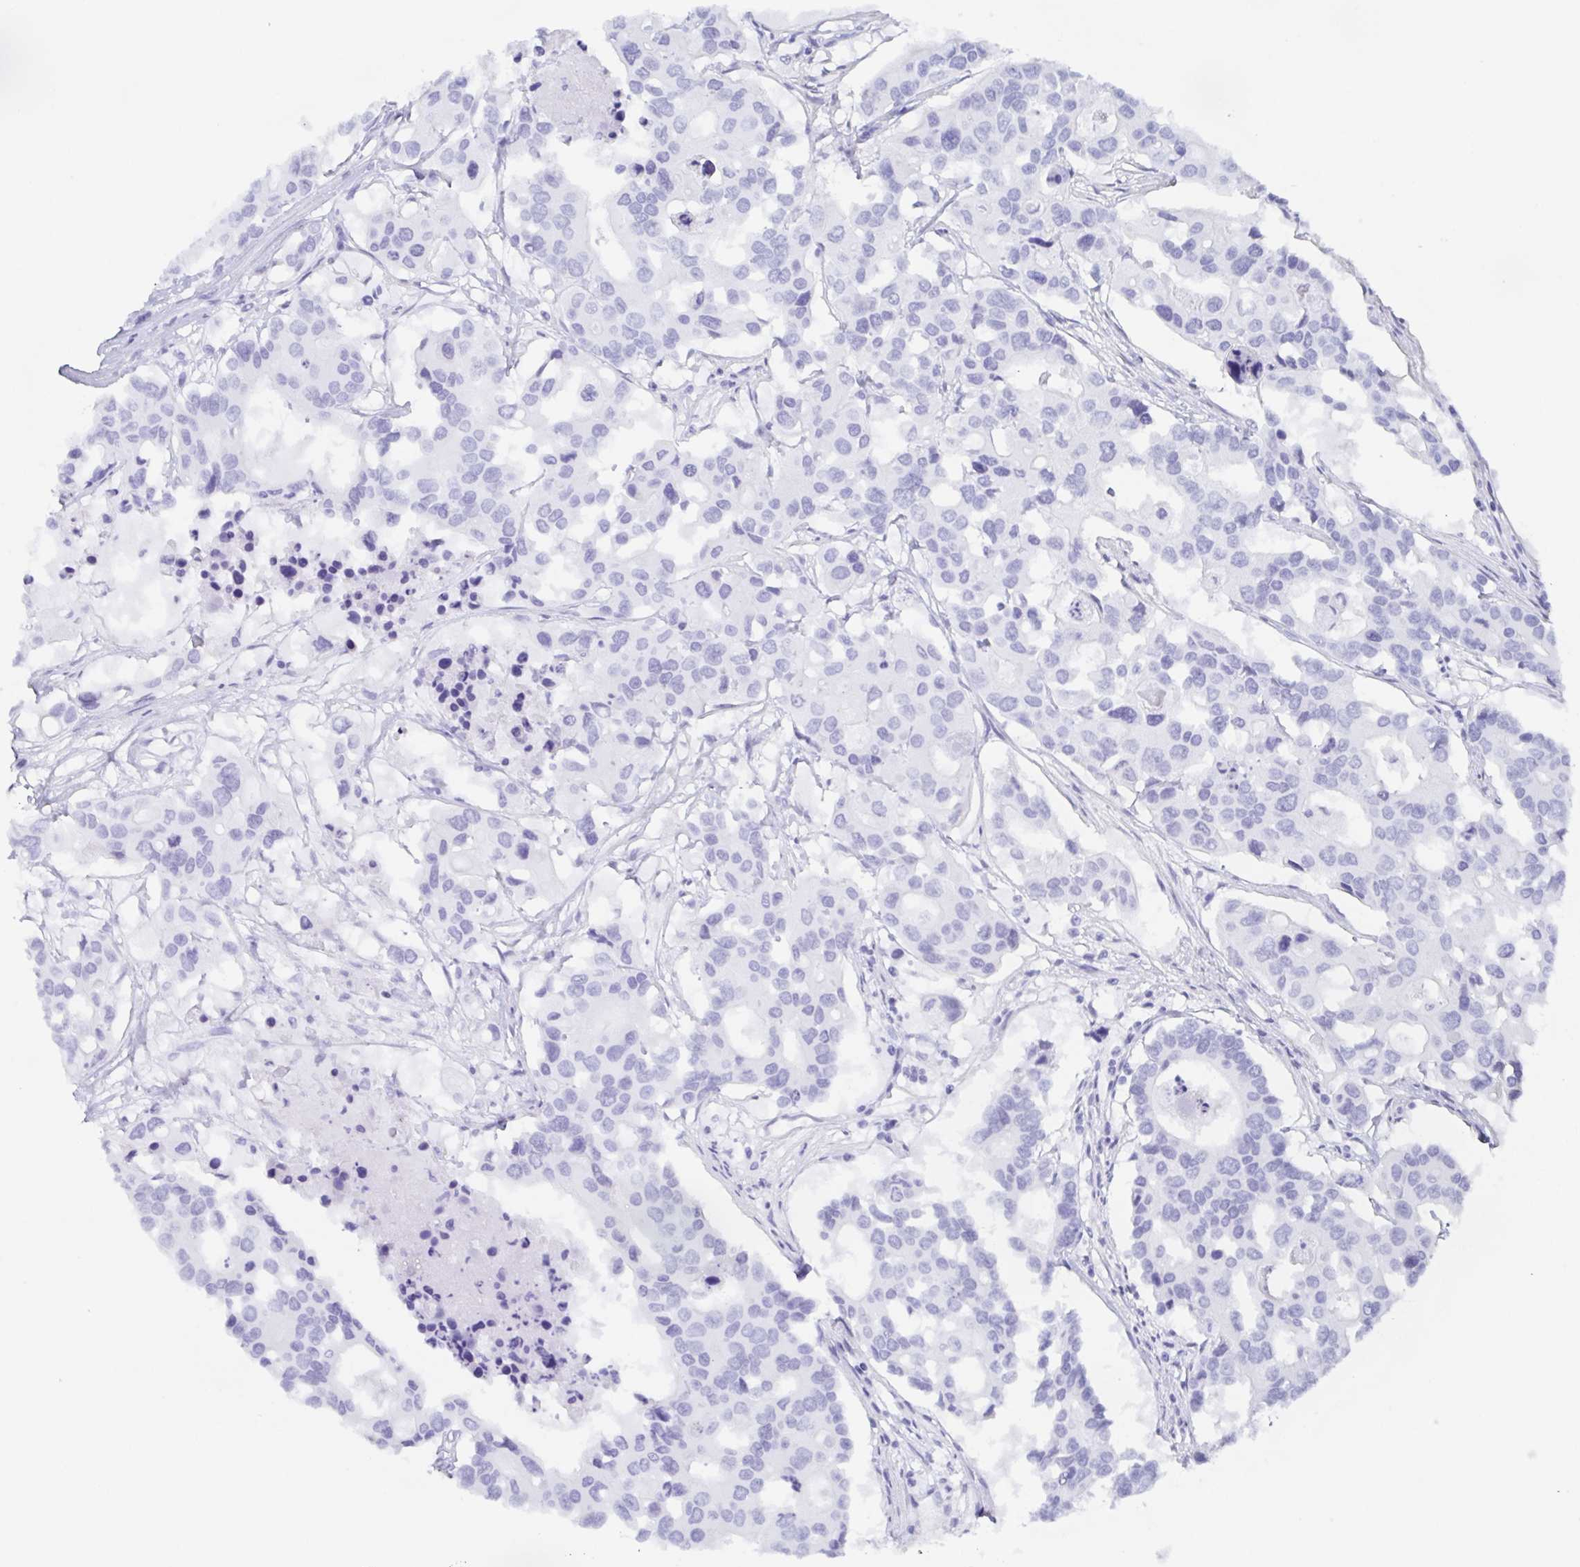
{"staining": {"intensity": "negative", "quantity": "none", "location": "none"}, "tissue": "colorectal cancer", "cell_type": "Tumor cells", "image_type": "cancer", "snomed": [{"axis": "morphology", "description": "Adenocarcinoma, NOS"}, {"axis": "topography", "description": "Colon"}], "caption": "Tumor cells show no significant protein positivity in colorectal cancer.", "gene": "AGFG2", "patient": {"sex": "male", "age": 77}}